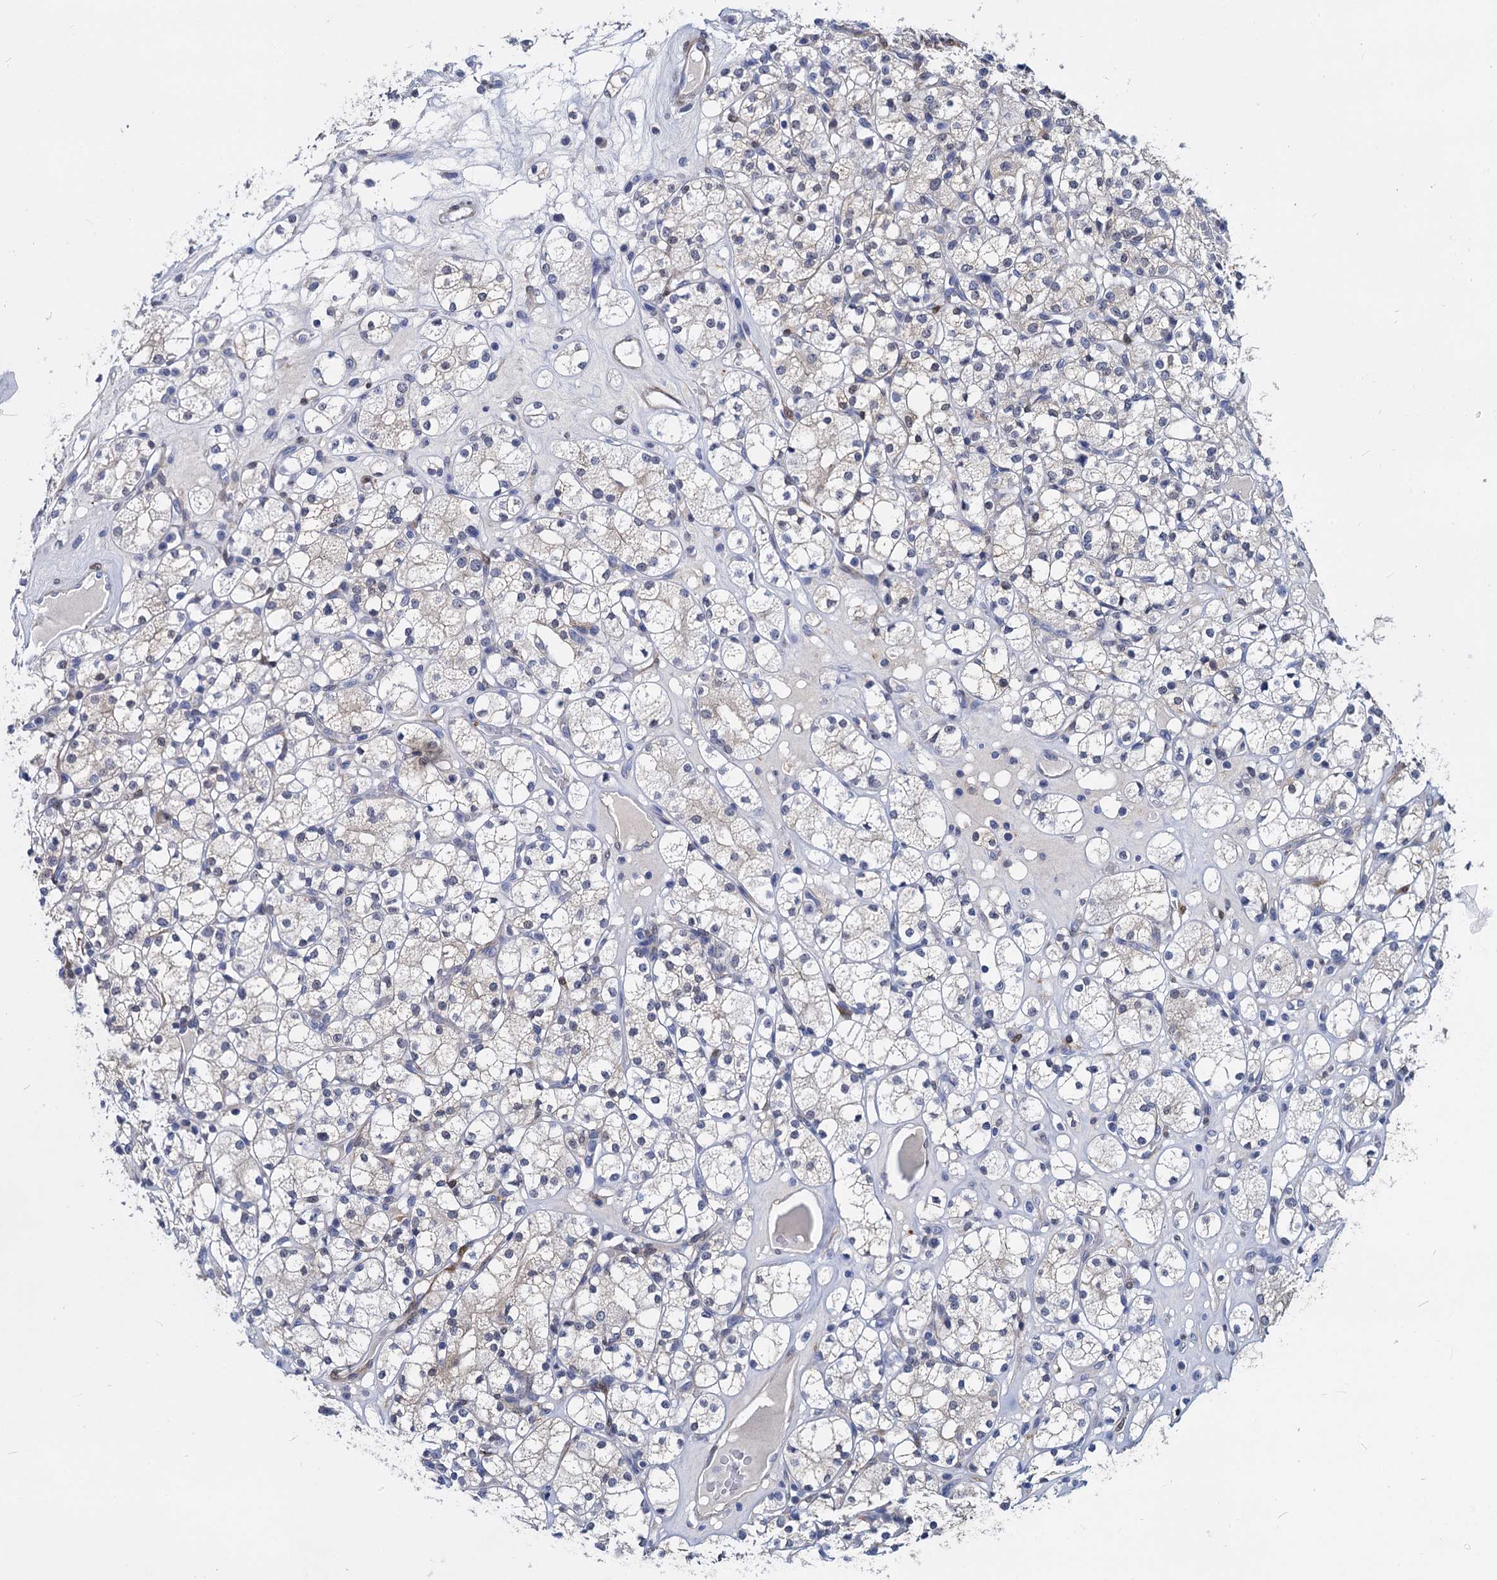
{"staining": {"intensity": "weak", "quantity": "<25%", "location": "cytoplasmic/membranous"}, "tissue": "renal cancer", "cell_type": "Tumor cells", "image_type": "cancer", "snomed": [{"axis": "morphology", "description": "Adenocarcinoma, NOS"}, {"axis": "topography", "description": "Kidney"}], "caption": "Immunohistochemistry of human adenocarcinoma (renal) displays no expression in tumor cells. Brightfield microscopy of immunohistochemistry (IHC) stained with DAB (brown) and hematoxylin (blue), captured at high magnification.", "gene": "GSTM3", "patient": {"sex": "male", "age": 77}}